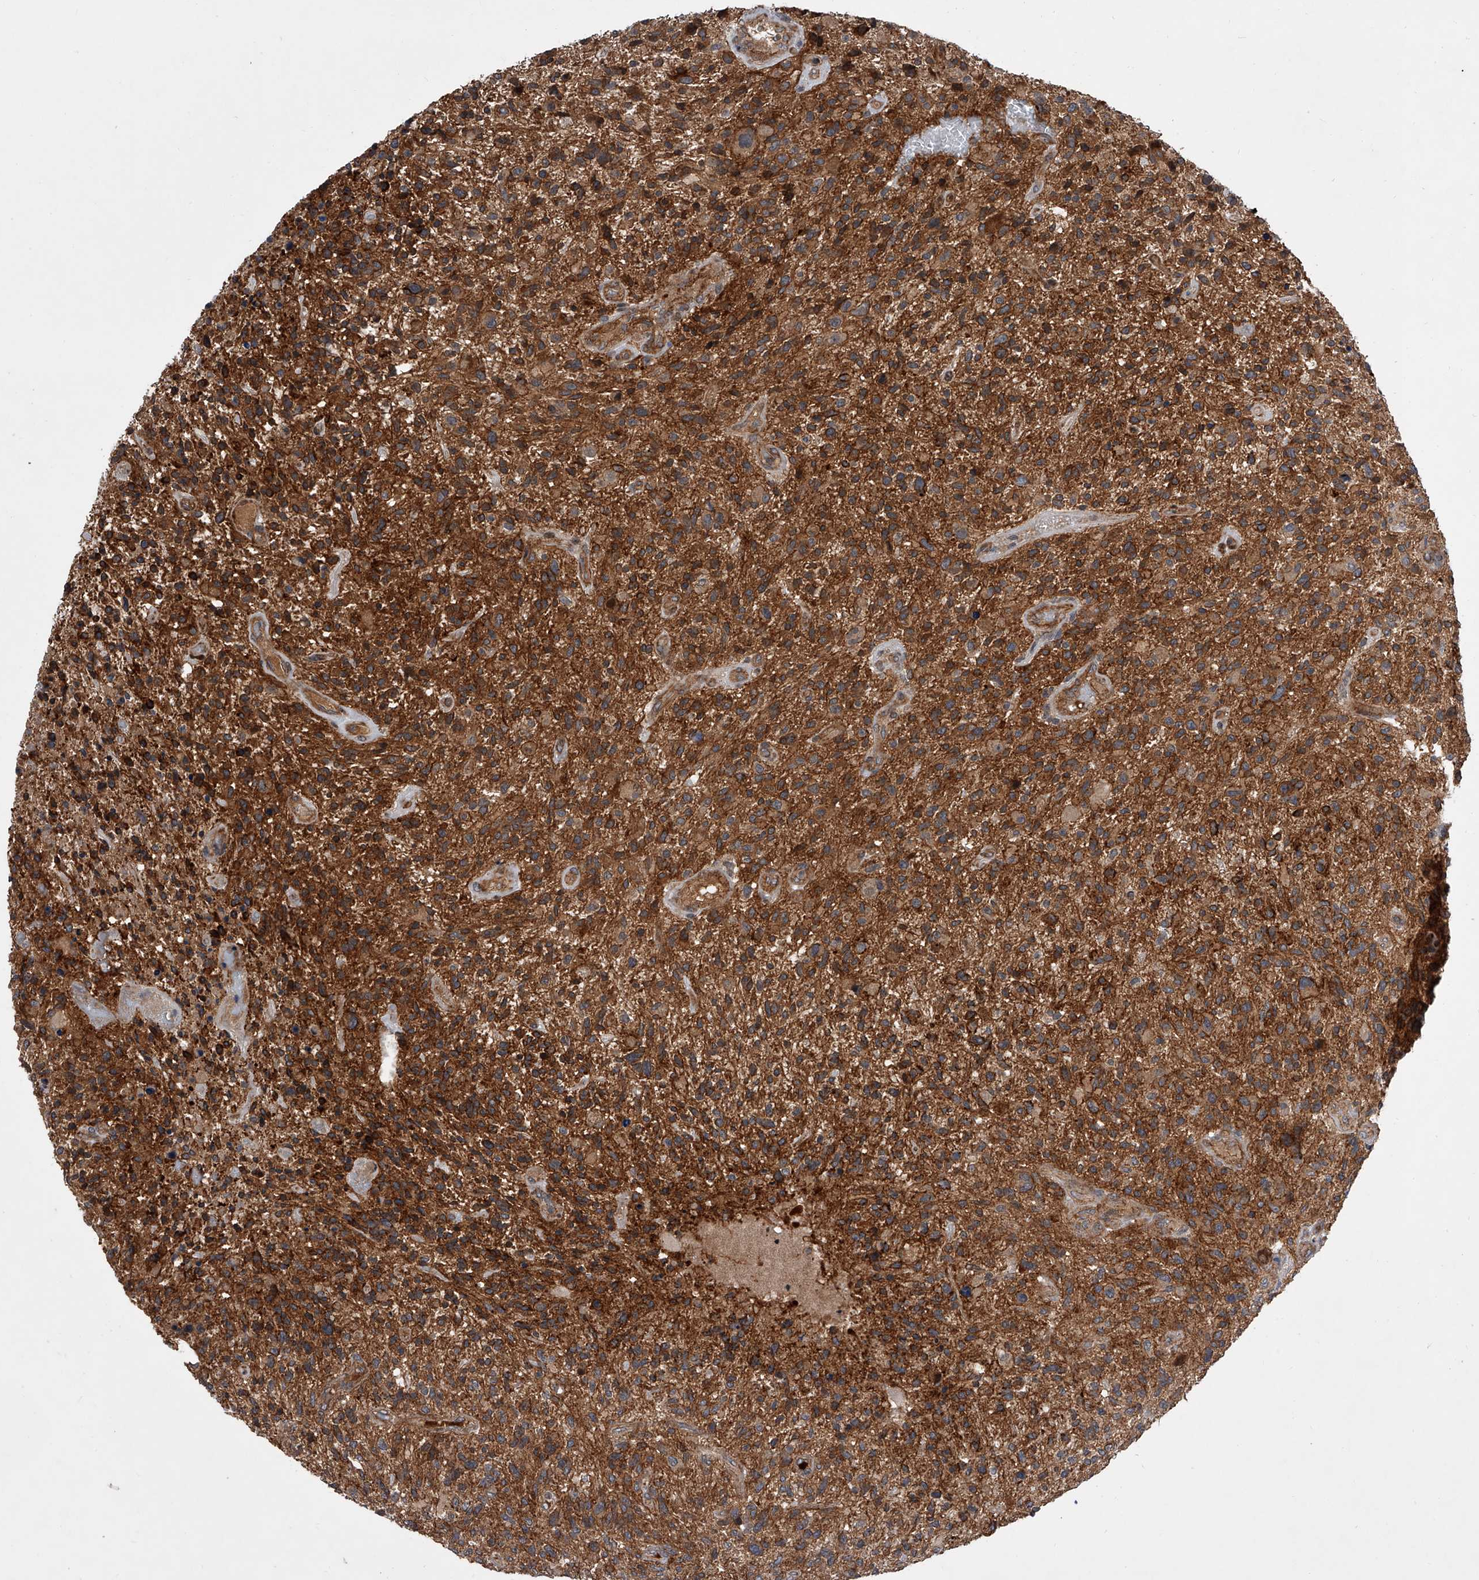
{"staining": {"intensity": "strong", "quantity": ">75%", "location": "cytoplasmic/membranous"}, "tissue": "glioma", "cell_type": "Tumor cells", "image_type": "cancer", "snomed": [{"axis": "morphology", "description": "Glioma, malignant, High grade"}, {"axis": "topography", "description": "Brain"}], "caption": "Immunohistochemical staining of human glioma reveals high levels of strong cytoplasmic/membranous protein expression in about >75% of tumor cells.", "gene": "USP47", "patient": {"sex": "male", "age": 47}}